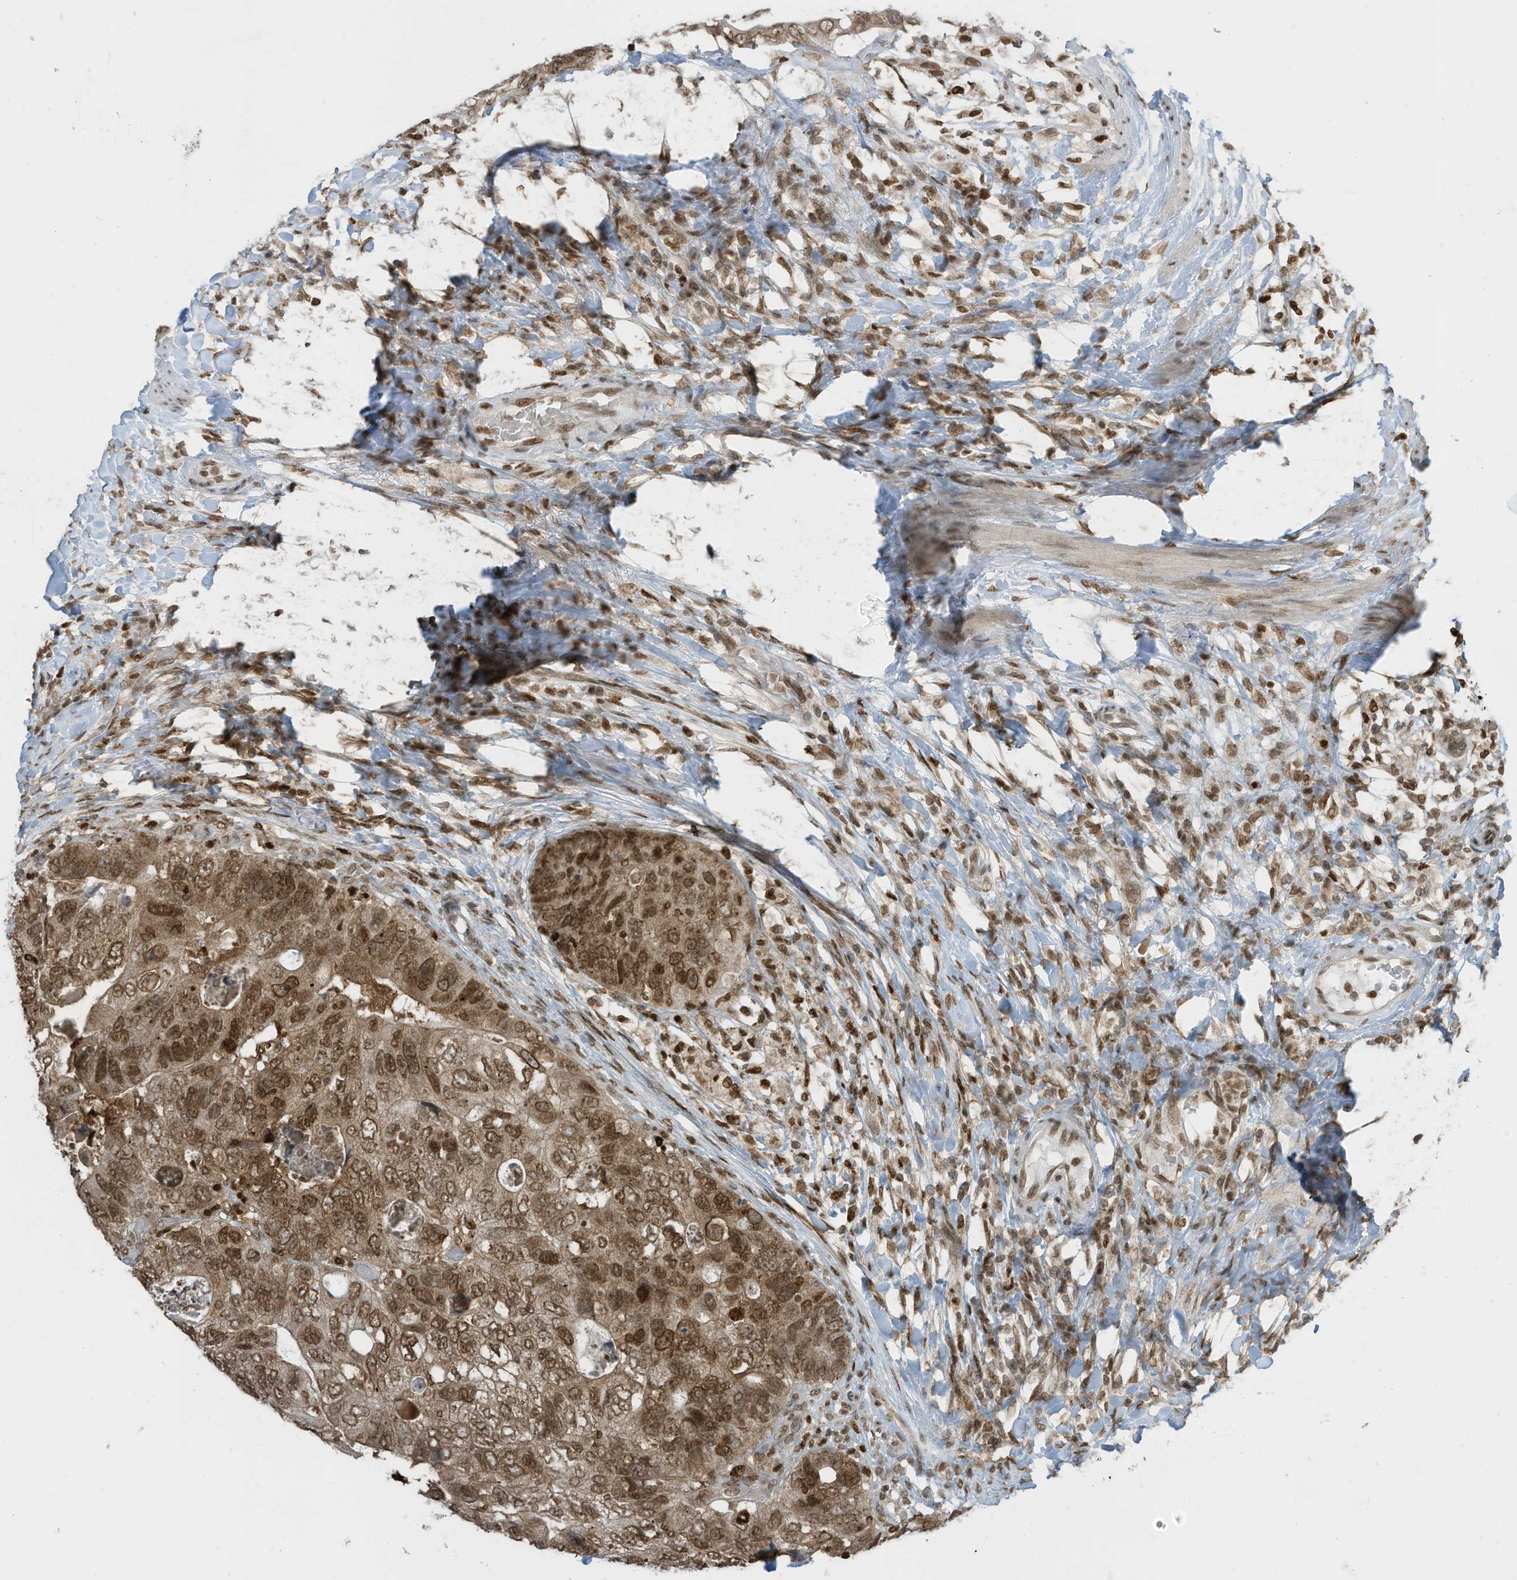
{"staining": {"intensity": "moderate", "quantity": ">75%", "location": "cytoplasmic/membranous,nuclear"}, "tissue": "colorectal cancer", "cell_type": "Tumor cells", "image_type": "cancer", "snomed": [{"axis": "morphology", "description": "Adenocarcinoma, NOS"}, {"axis": "topography", "description": "Rectum"}], "caption": "Human colorectal adenocarcinoma stained with a protein marker reveals moderate staining in tumor cells.", "gene": "KPNB1", "patient": {"sex": "male", "age": 59}}